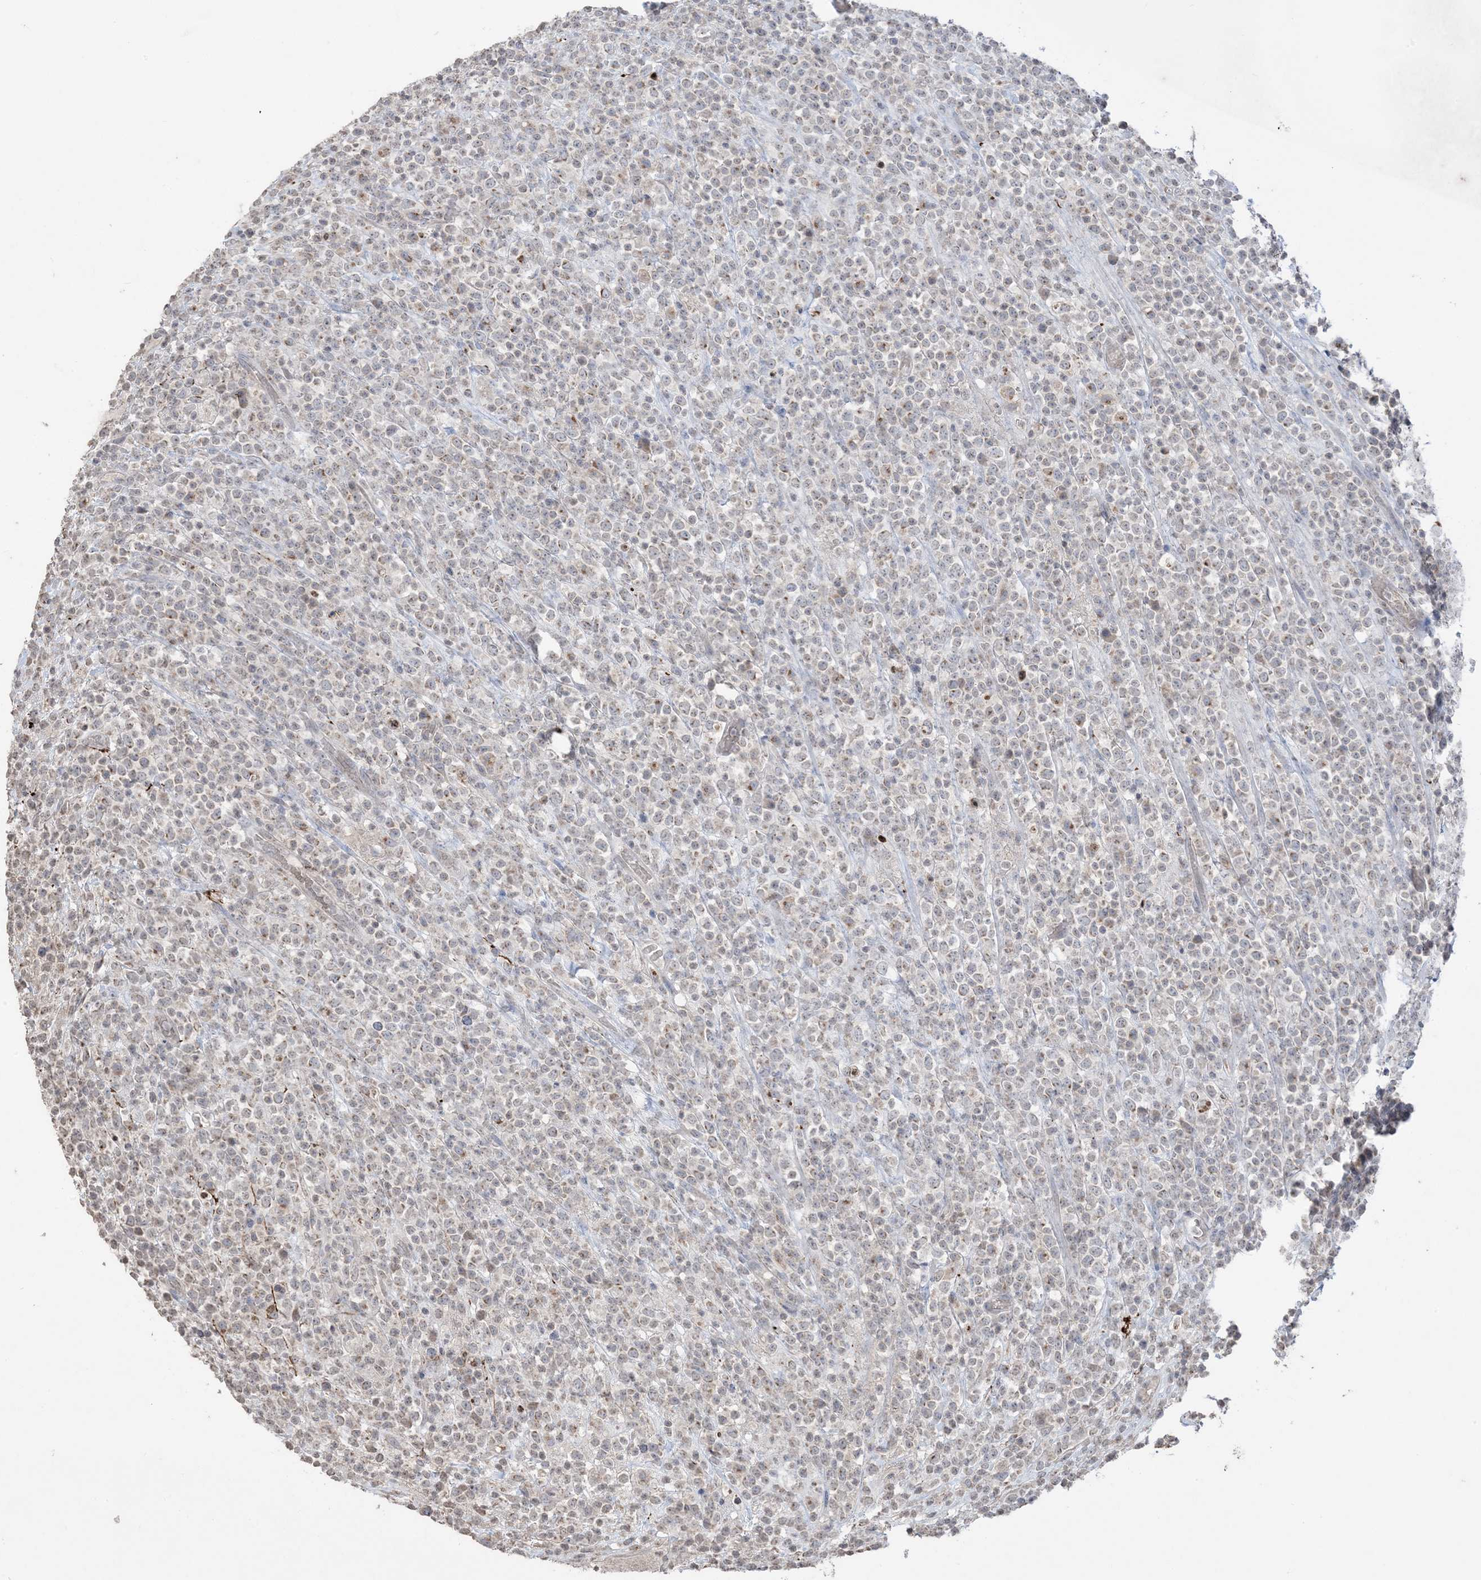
{"staining": {"intensity": "weak", "quantity": "<25%", "location": "cytoplasmic/membranous"}, "tissue": "lymphoma", "cell_type": "Tumor cells", "image_type": "cancer", "snomed": [{"axis": "morphology", "description": "Malignant lymphoma, non-Hodgkin's type, High grade"}, {"axis": "topography", "description": "Colon"}], "caption": "Immunohistochemistry (IHC) image of neoplastic tissue: human lymphoma stained with DAB demonstrates no significant protein staining in tumor cells.", "gene": "XRN1", "patient": {"sex": "female", "age": 53}}